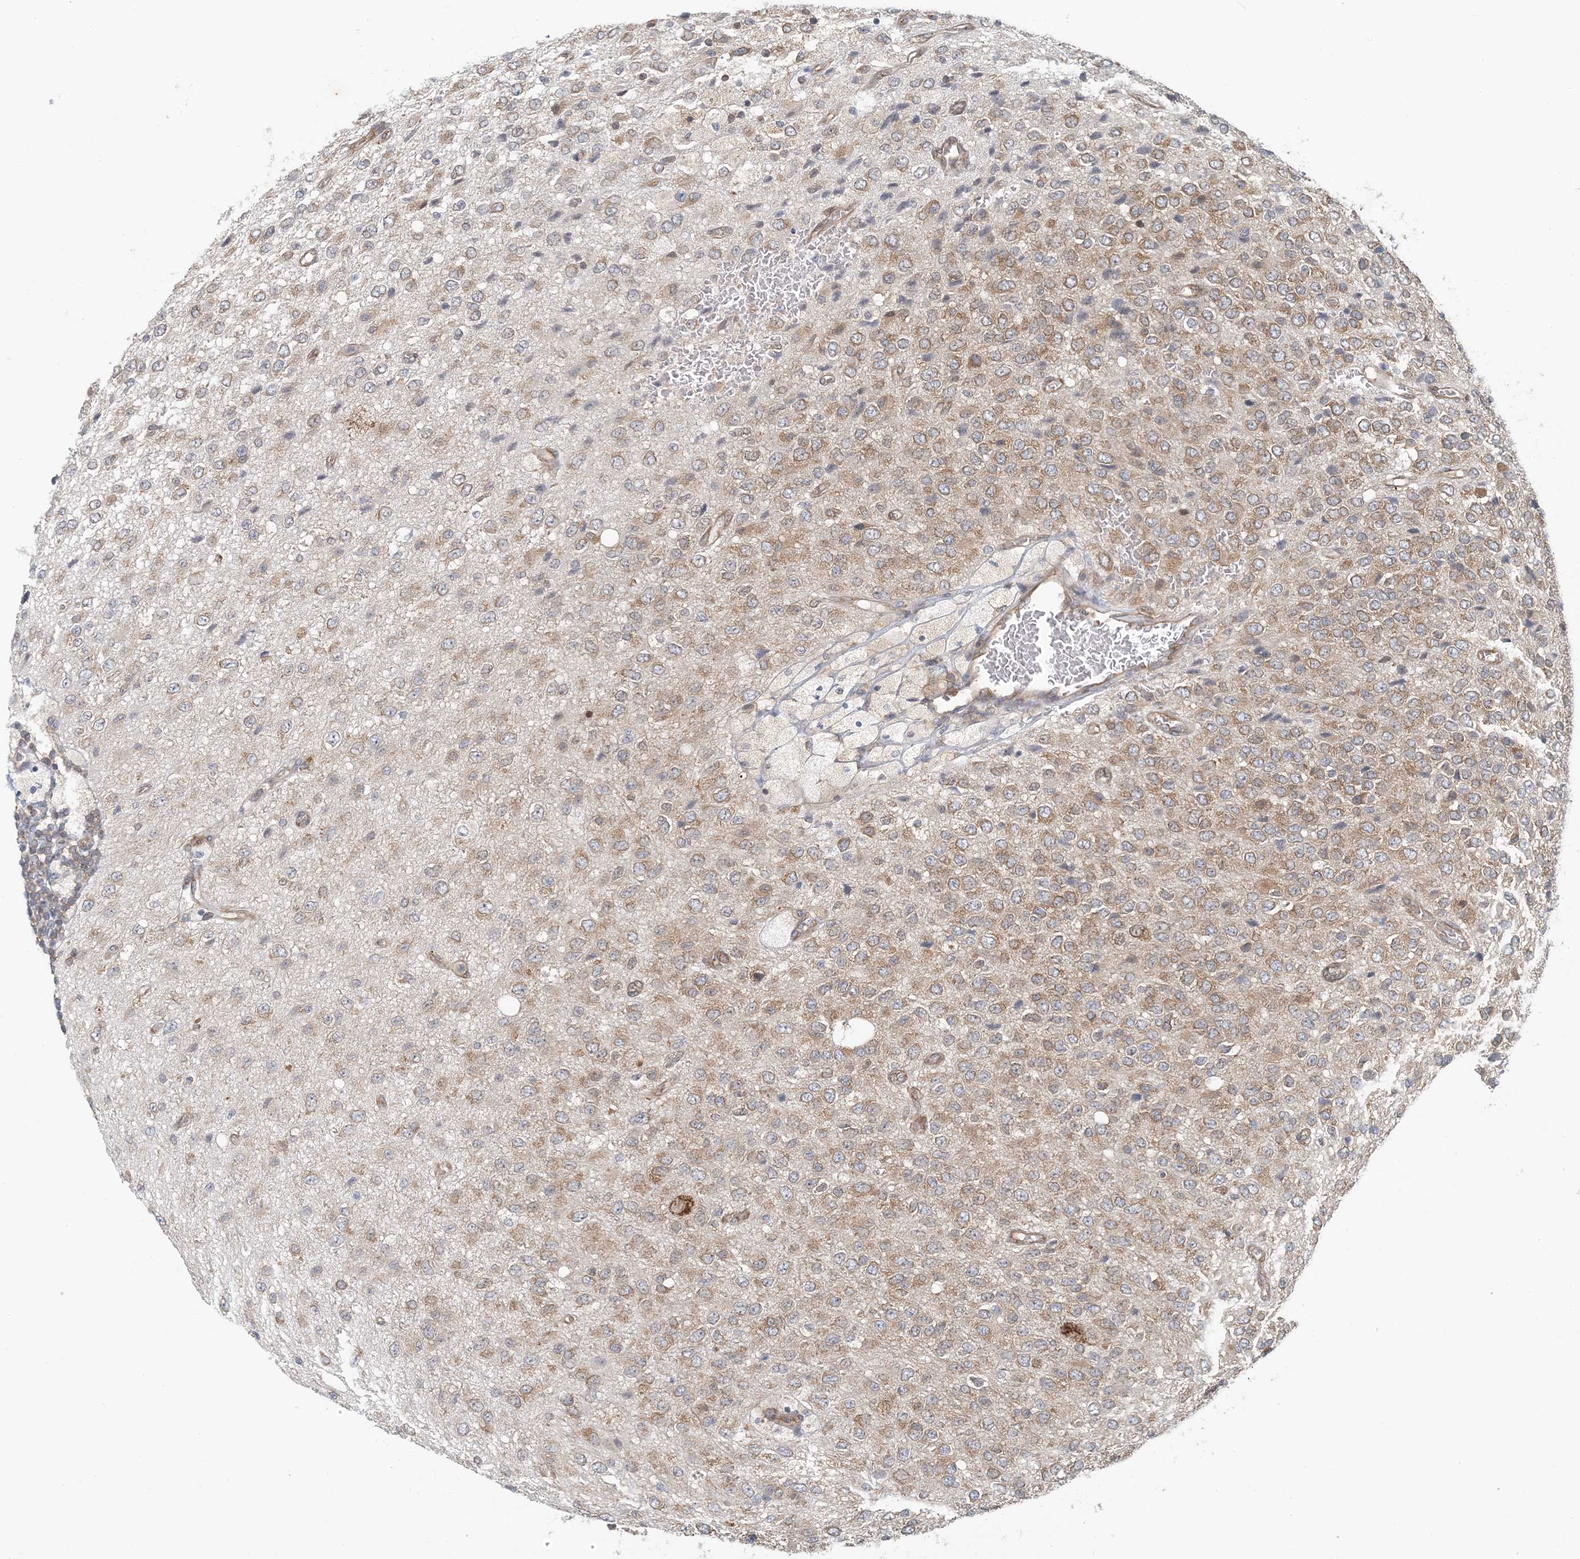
{"staining": {"intensity": "moderate", "quantity": ">75%", "location": "cytoplasmic/membranous"}, "tissue": "glioma", "cell_type": "Tumor cells", "image_type": "cancer", "snomed": [{"axis": "morphology", "description": "Glioma, malignant, High grade"}, {"axis": "topography", "description": "pancreas cauda"}], "caption": "A brown stain labels moderate cytoplasmic/membranous staining of a protein in glioma tumor cells.", "gene": "ATP13A2", "patient": {"sex": "male", "age": 60}}